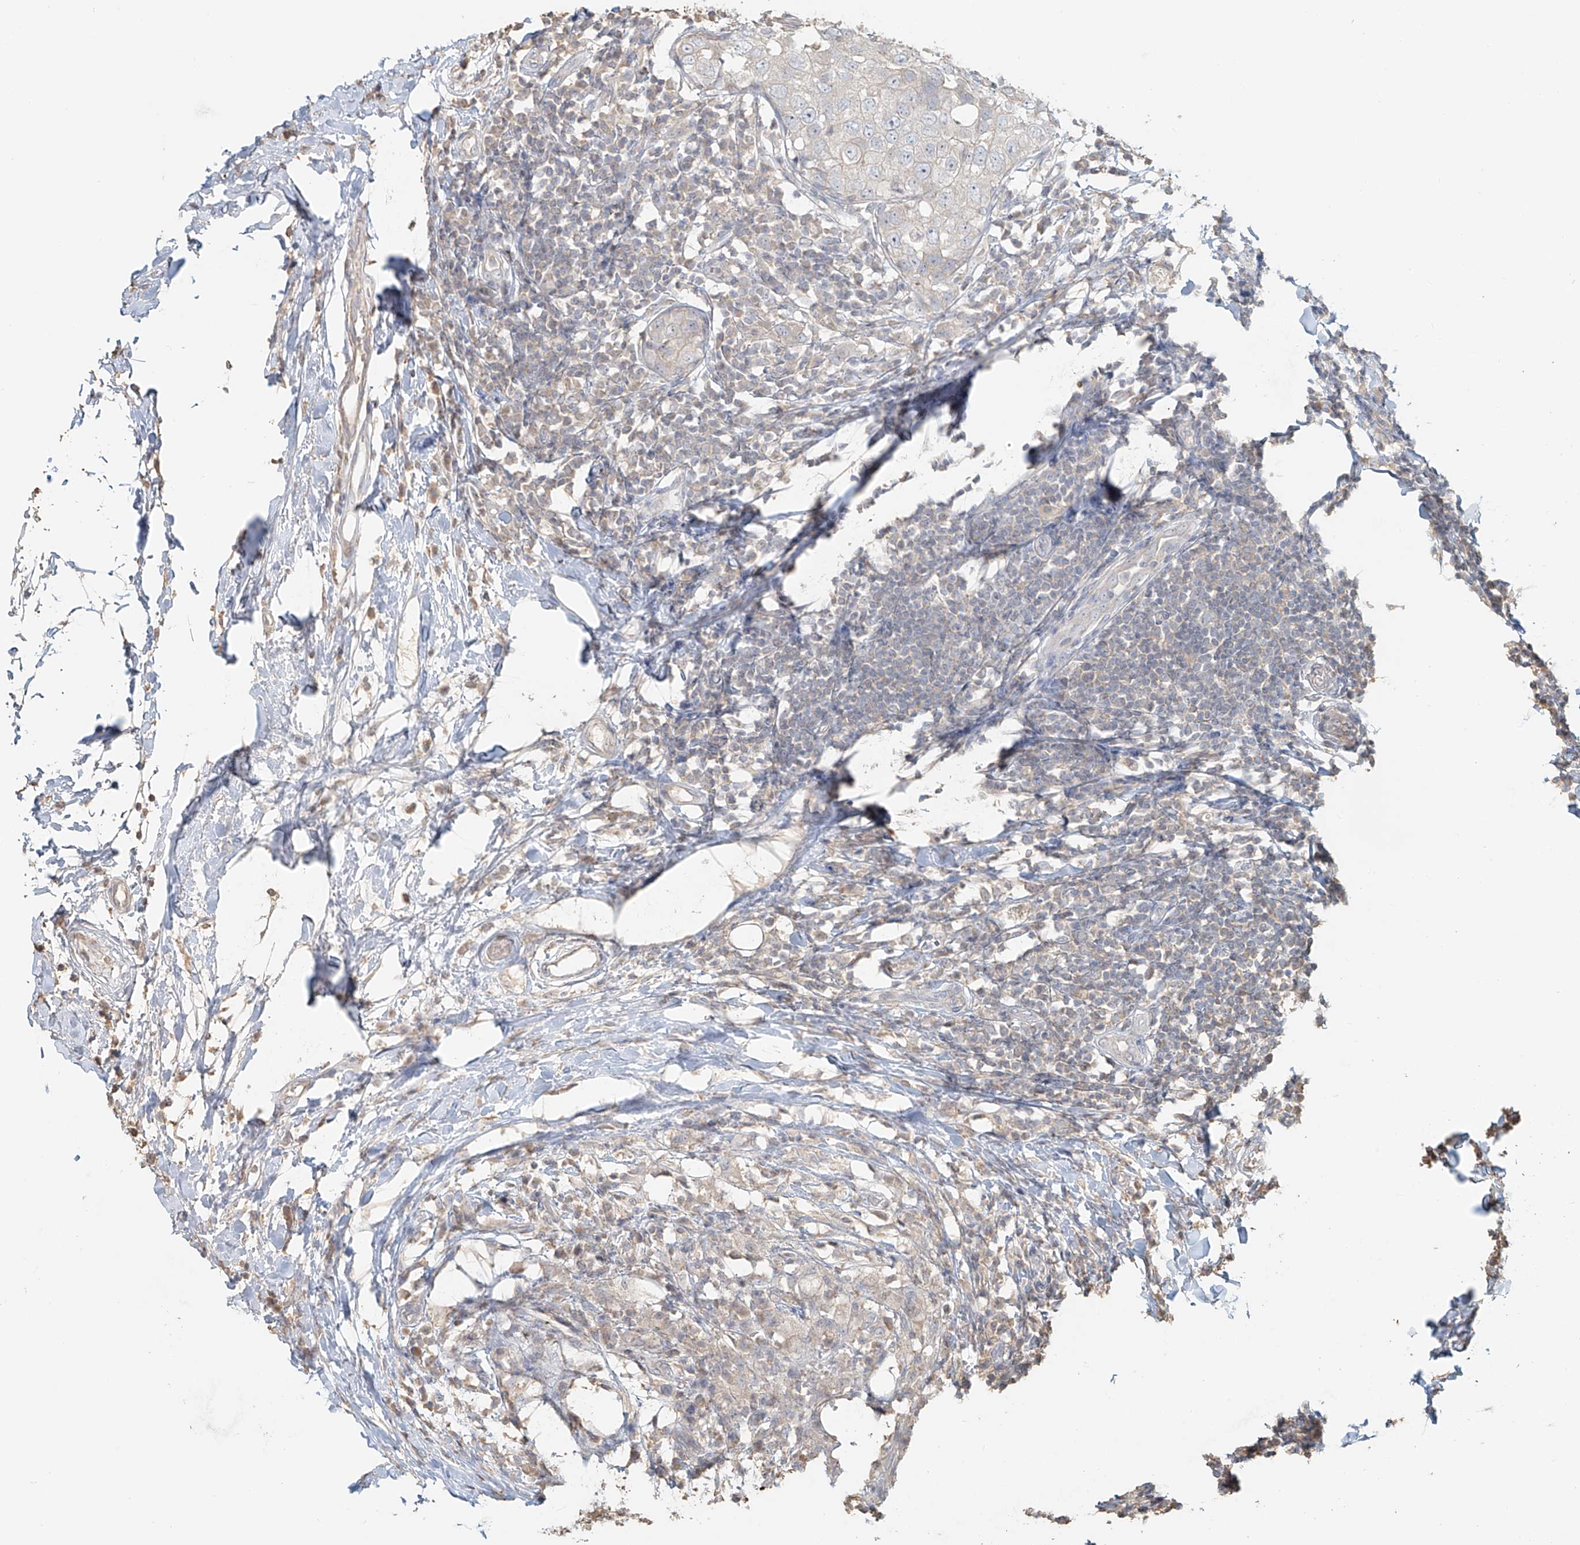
{"staining": {"intensity": "negative", "quantity": "none", "location": "none"}, "tissue": "breast cancer", "cell_type": "Tumor cells", "image_type": "cancer", "snomed": [{"axis": "morphology", "description": "Duct carcinoma"}, {"axis": "topography", "description": "Breast"}], "caption": "Immunohistochemistry photomicrograph of invasive ductal carcinoma (breast) stained for a protein (brown), which shows no staining in tumor cells. (DAB immunohistochemistry with hematoxylin counter stain).", "gene": "NPHS1", "patient": {"sex": "female", "age": 27}}